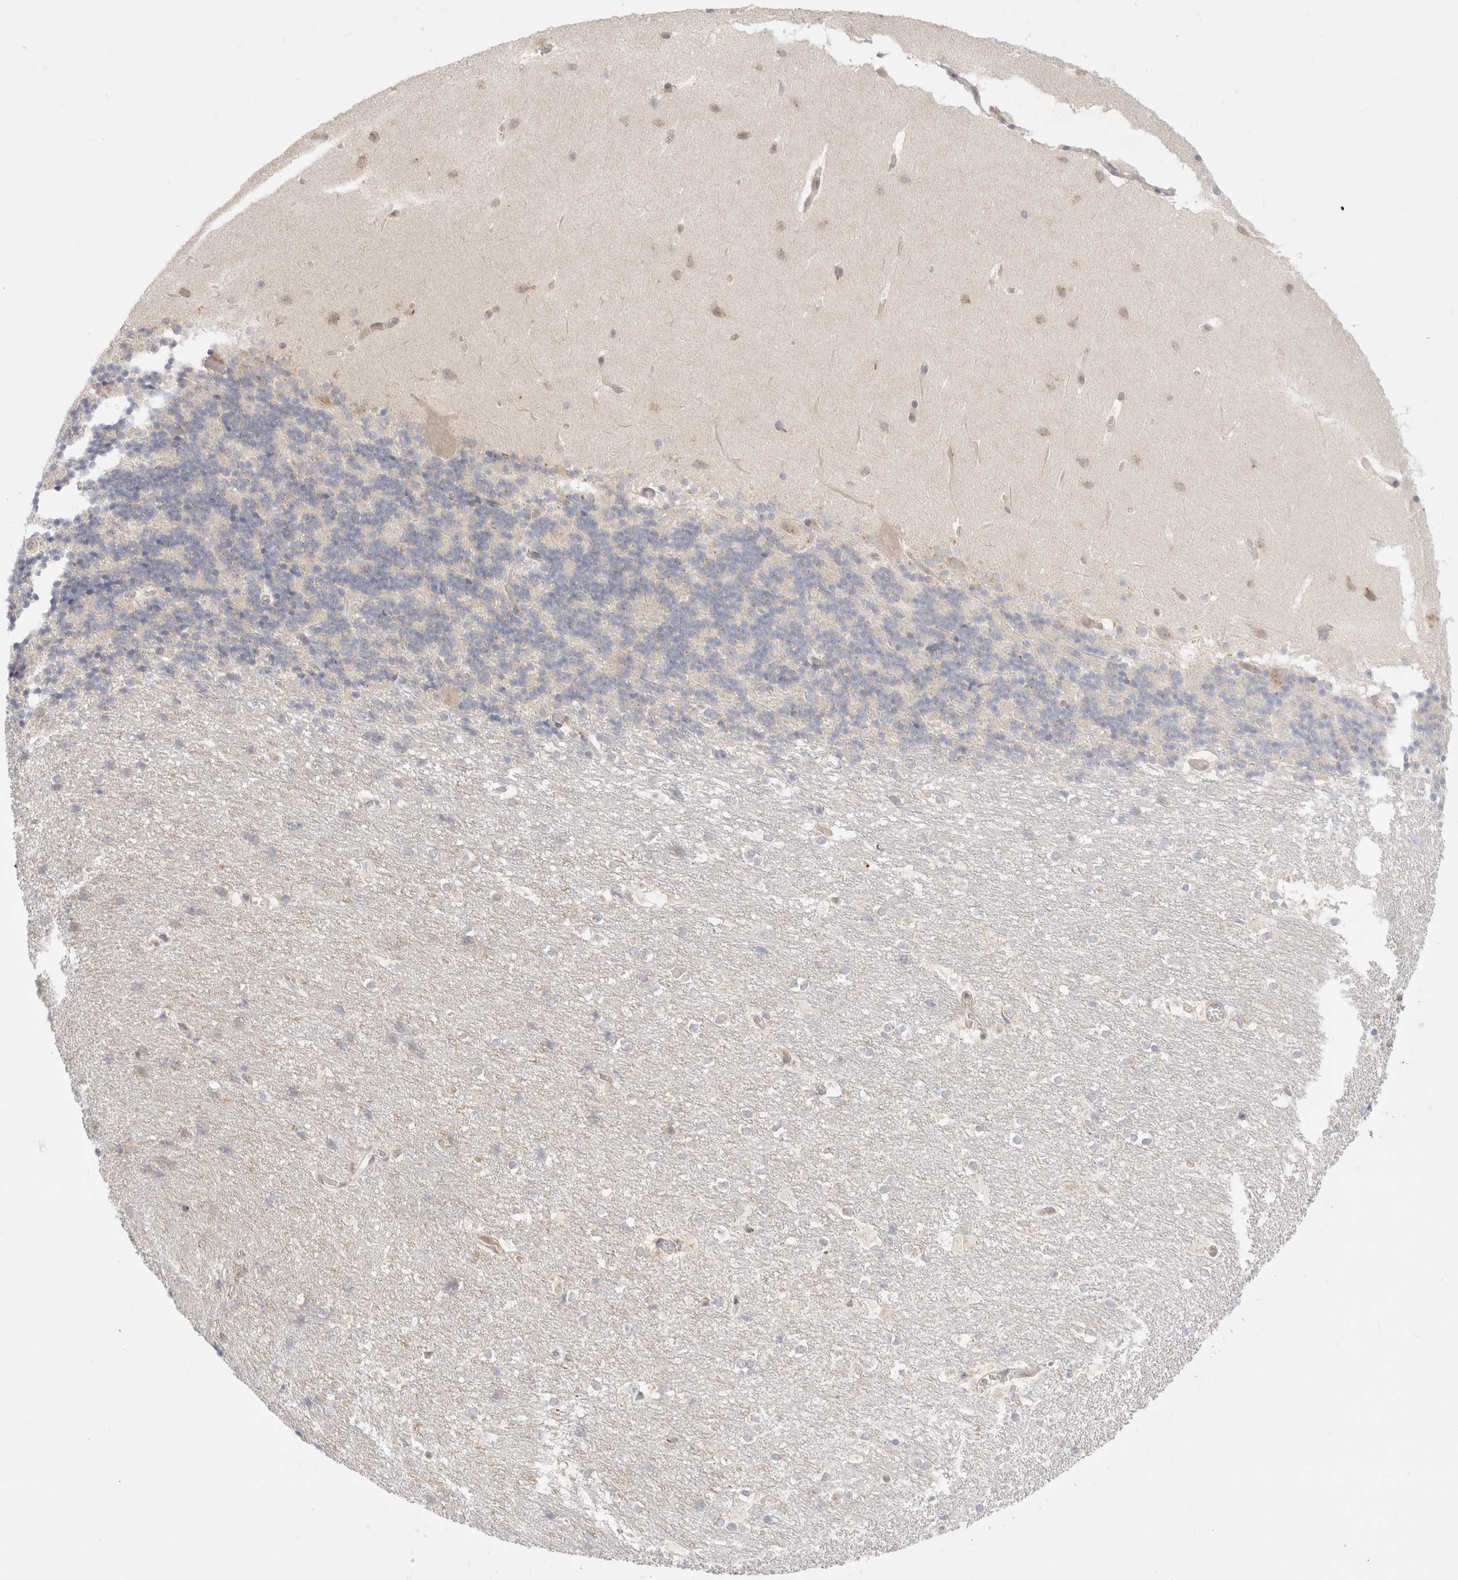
{"staining": {"intensity": "negative", "quantity": "none", "location": "none"}, "tissue": "cerebellum", "cell_type": "Cells in granular layer", "image_type": "normal", "snomed": [{"axis": "morphology", "description": "Normal tissue, NOS"}, {"axis": "topography", "description": "Cerebellum"}], "caption": "Protein analysis of benign cerebellum reveals no significant positivity in cells in granular layer.", "gene": "EFCAB13", "patient": {"sex": "female", "age": 19}}